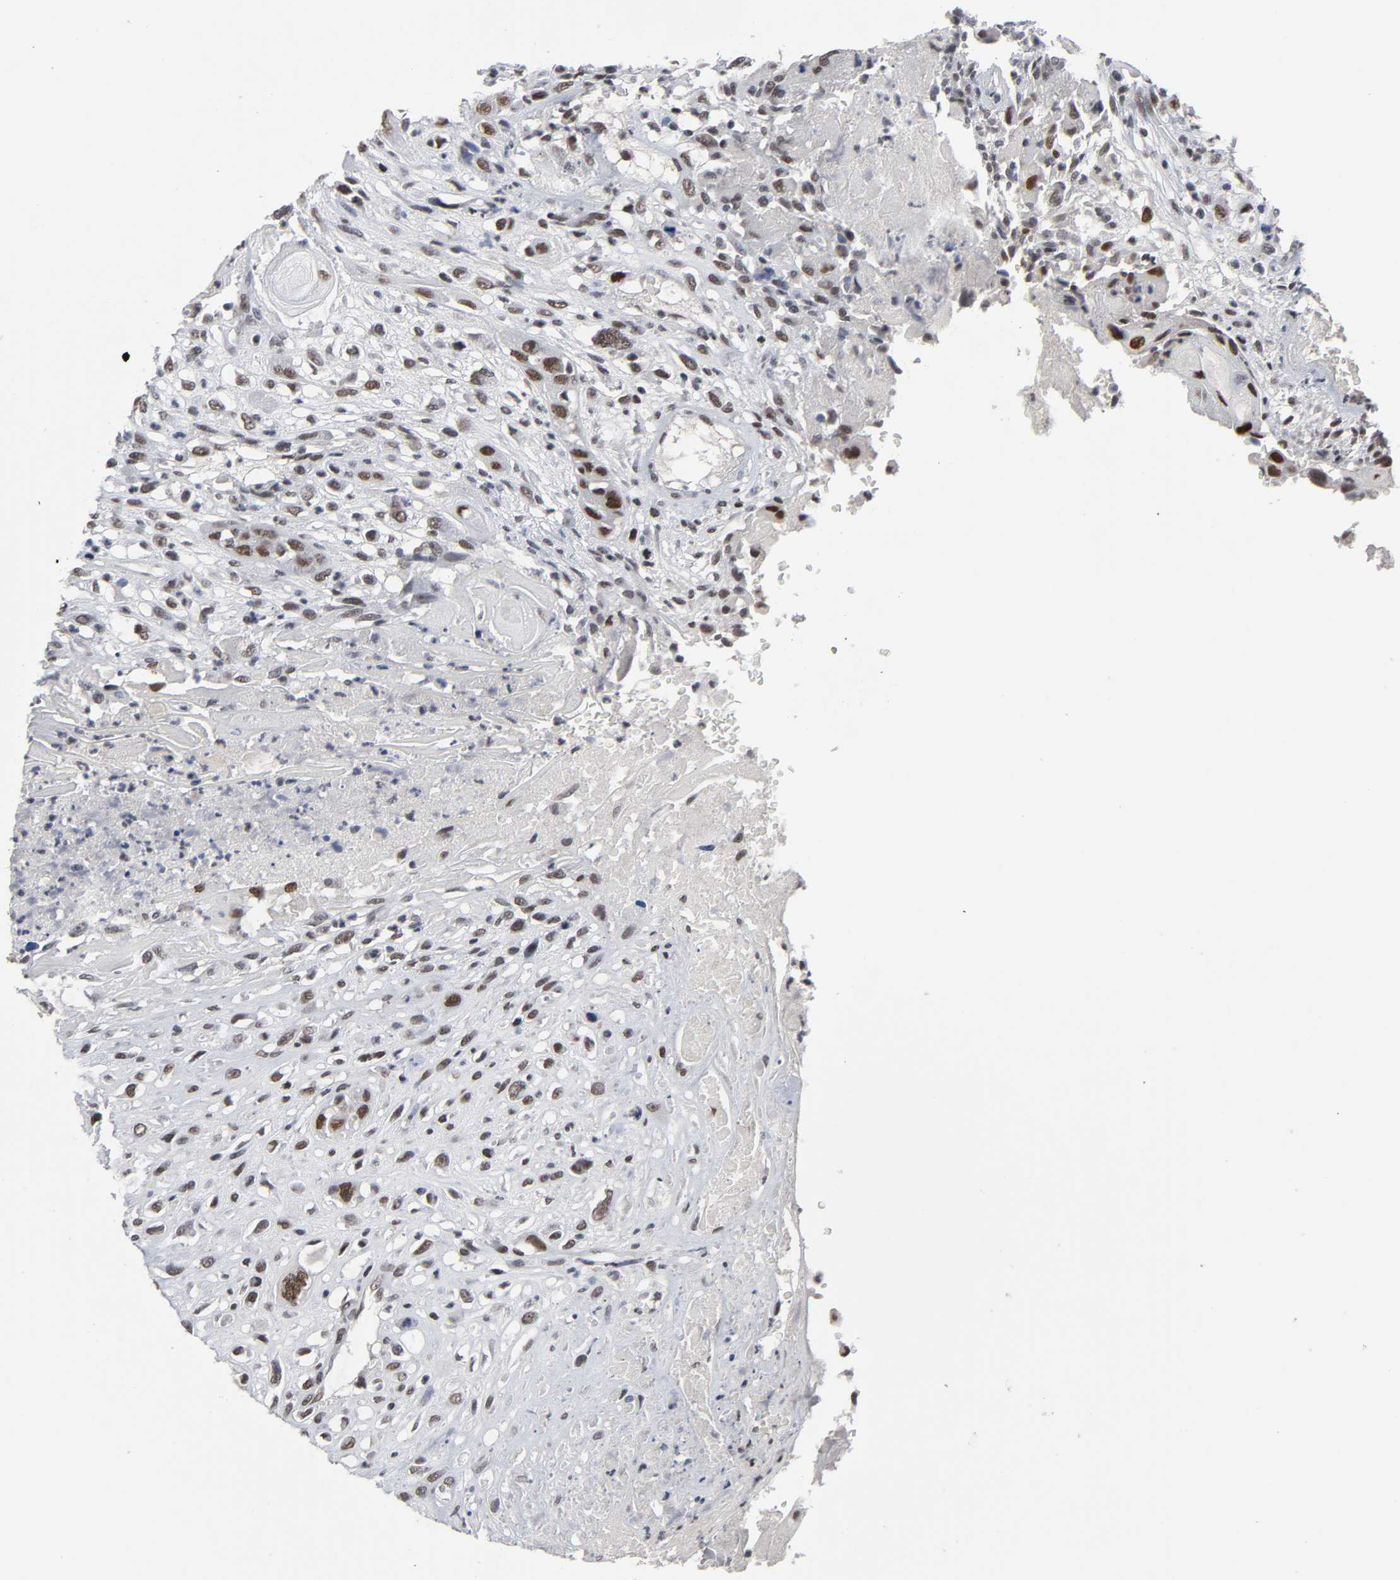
{"staining": {"intensity": "moderate", "quantity": "25%-75%", "location": "nuclear"}, "tissue": "head and neck cancer", "cell_type": "Tumor cells", "image_type": "cancer", "snomed": [{"axis": "morphology", "description": "Necrosis, NOS"}, {"axis": "morphology", "description": "Neoplasm, malignant, NOS"}, {"axis": "topography", "description": "Salivary gland"}, {"axis": "topography", "description": "Head-Neck"}], "caption": "This photomicrograph demonstrates head and neck cancer (malignant neoplasm) stained with immunohistochemistry (IHC) to label a protein in brown. The nuclear of tumor cells show moderate positivity for the protein. Nuclei are counter-stained blue.", "gene": "TRIM33", "patient": {"sex": "male", "age": 43}}